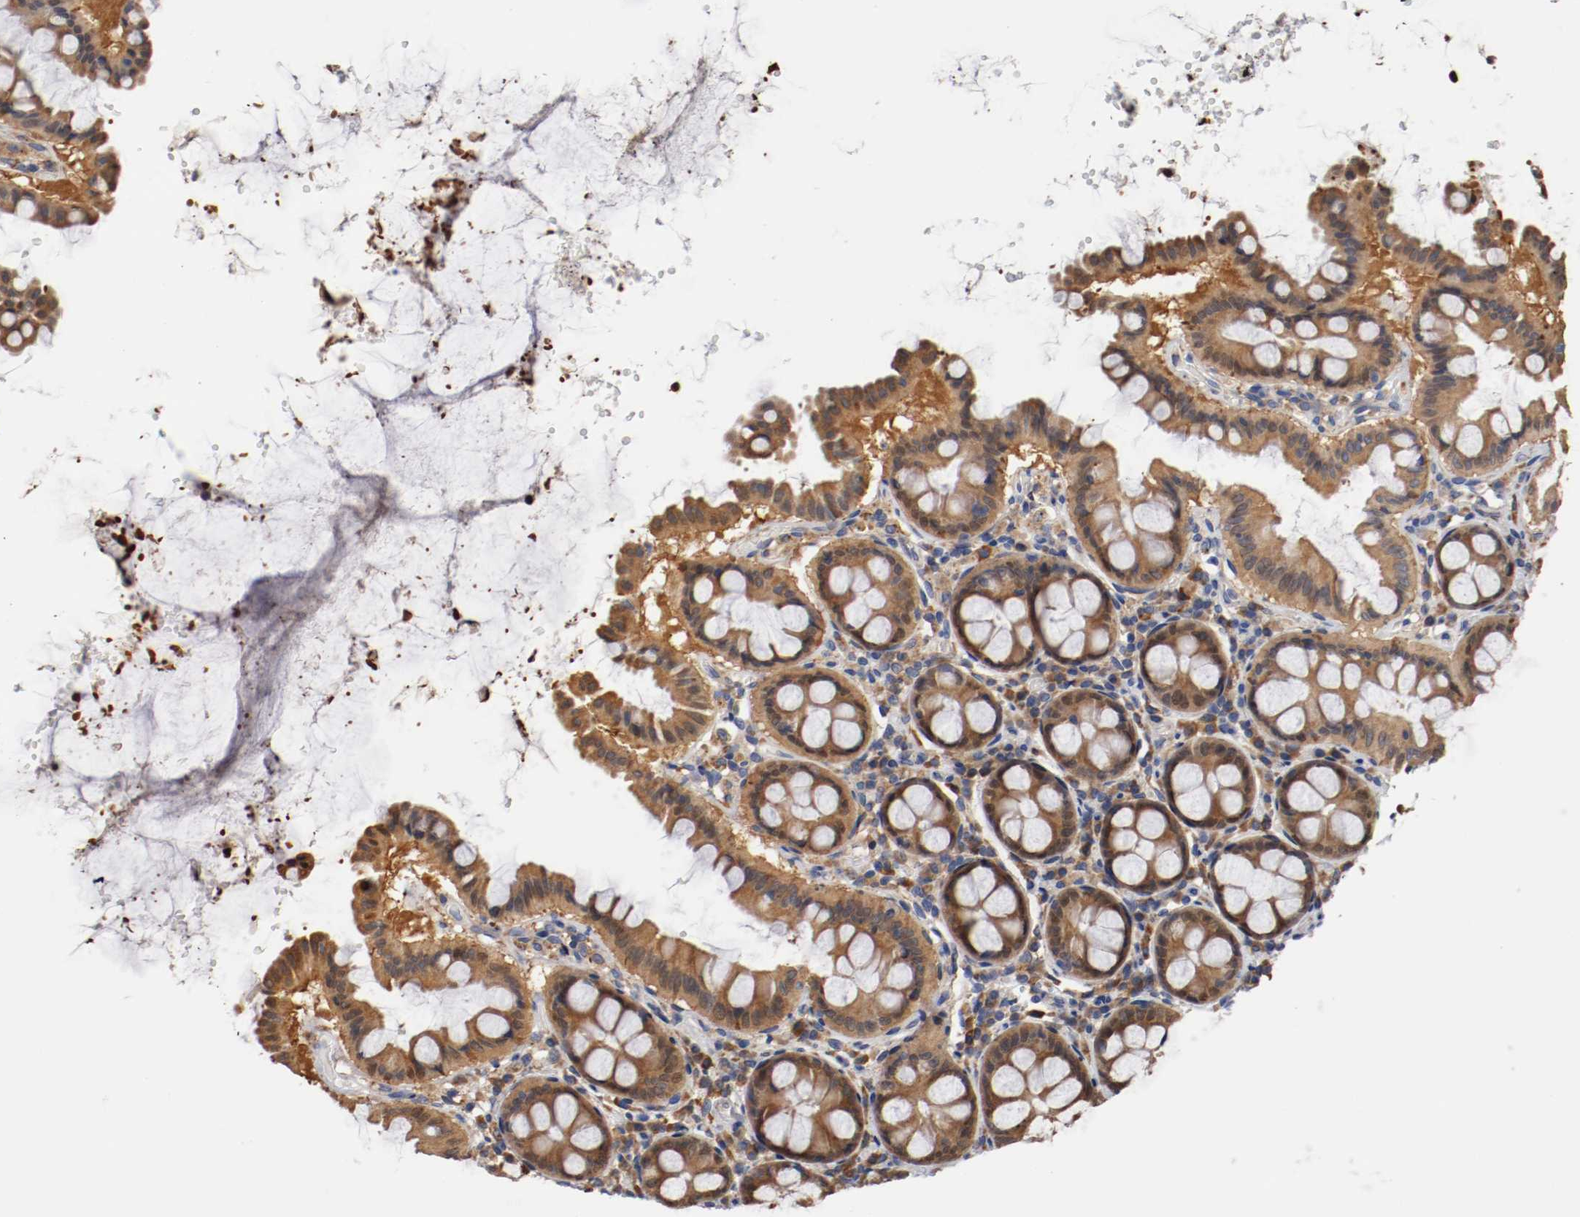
{"staining": {"intensity": "moderate", "quantity": "25%-75%", "location": "cytoplasmic/membranous"}, "tissue": "colon", "cell_type": "Glandular cells", "image_type": "normal", "snomed": [{"axis": "morphology", "description": "Normal tissue, NOS"}, {"axis": "topography", "description": "Colon"}], "caption": "About 25%-75% of glandular cells in unremarkable human colon demonstrate moderate cytoplasmic/membranous protein positivity as visualized by brown immunohistochemical staining.", "gene": "TNFSF12", "patient": {"sex": "female", "age": 61}}